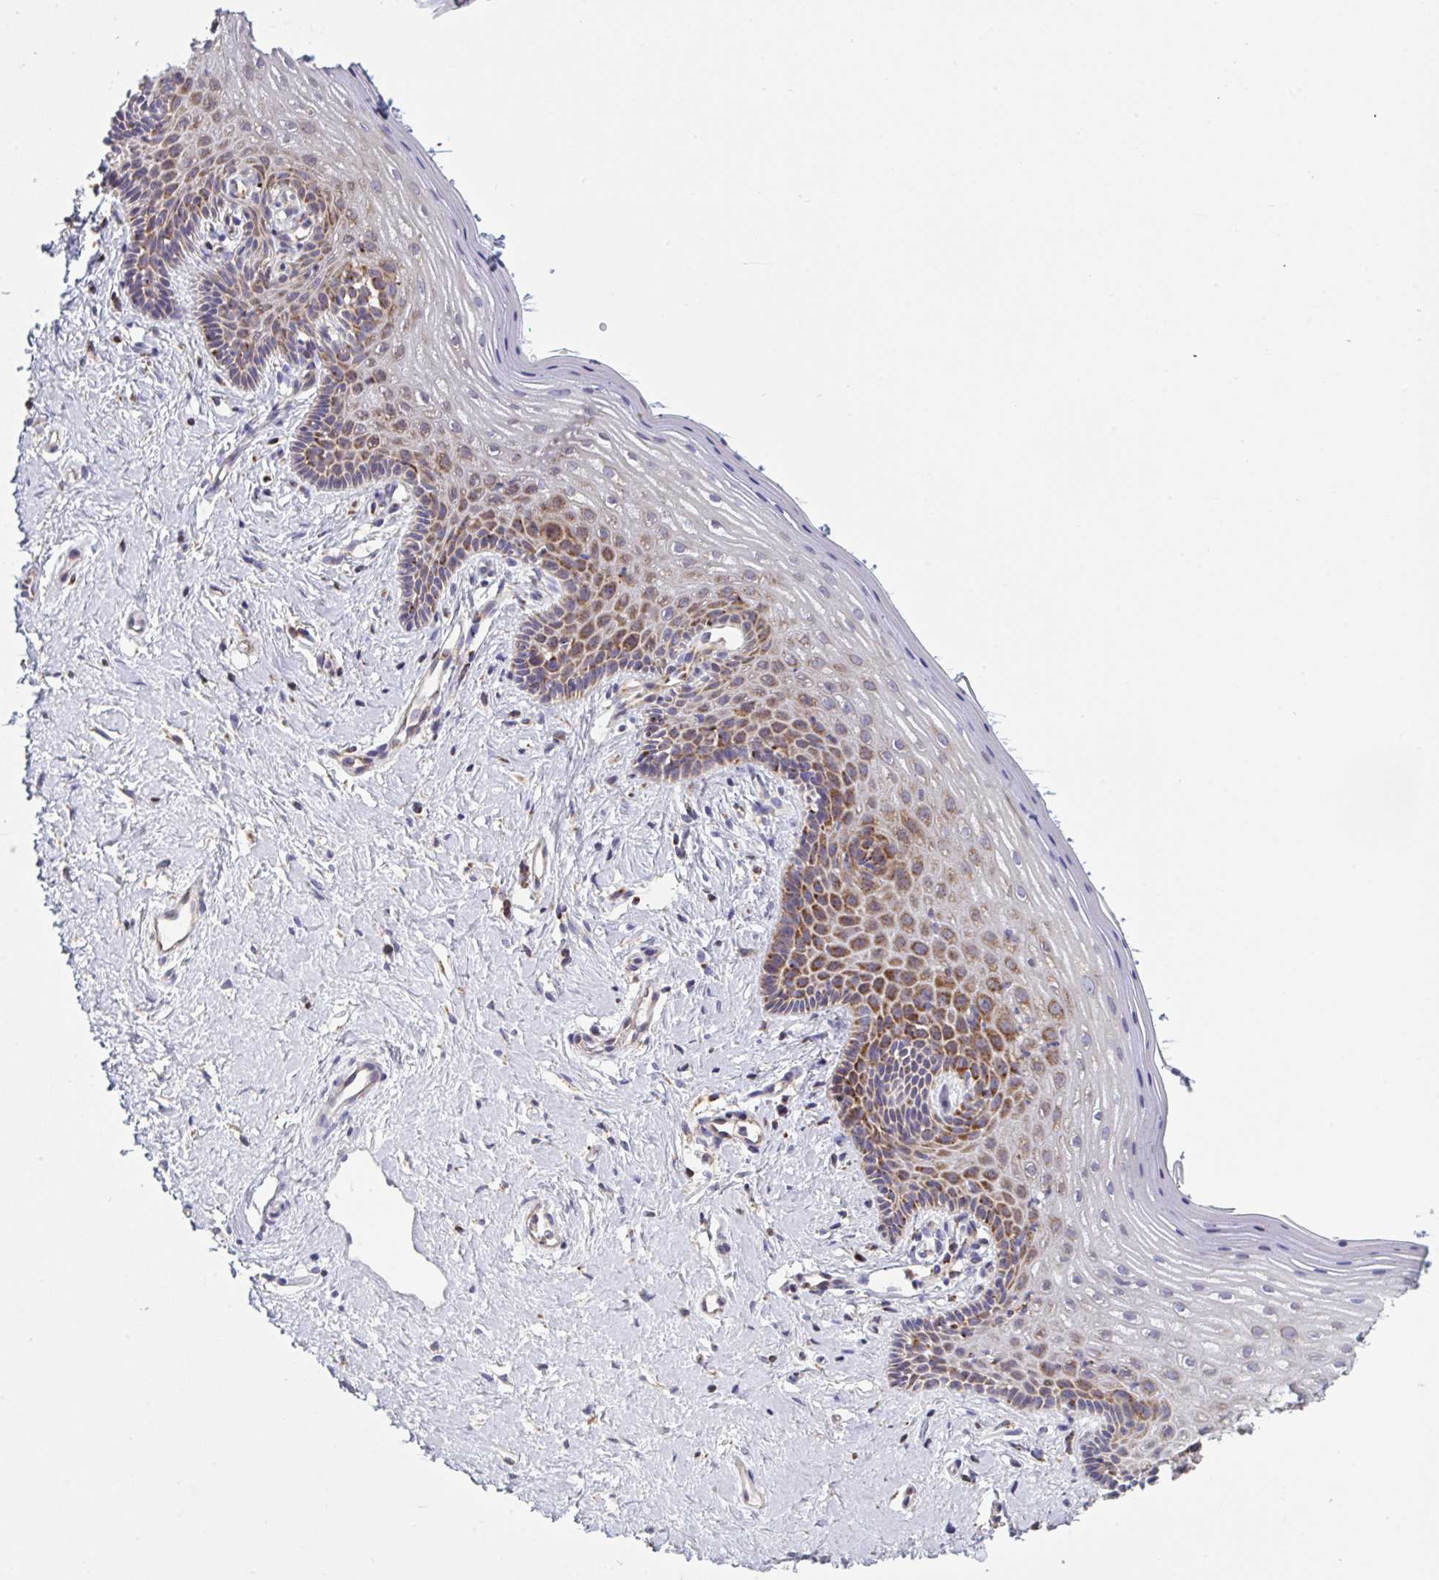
{"staining": {"intensity": "moderate", "quantity": "25%-75%", "location": "cytoplasmic/membranous"}, "tissue": "vagina", "cell_type": "Squamous epithelial cells", "image_type": "normal", "snomed": [{"axis": "morphology", "description": "Normal tissue, NOS"}, {"axis": "topography", "description": "Vagina"}], "caption": "The photomicrograph demonstrates staining of benign vagina, revealing moderate cytoplasmic/membranous protein staining (brown color) within squamous epithelial cells.", "gene": "MICOS10", "patient": {"sex": "female", "age": 42}}